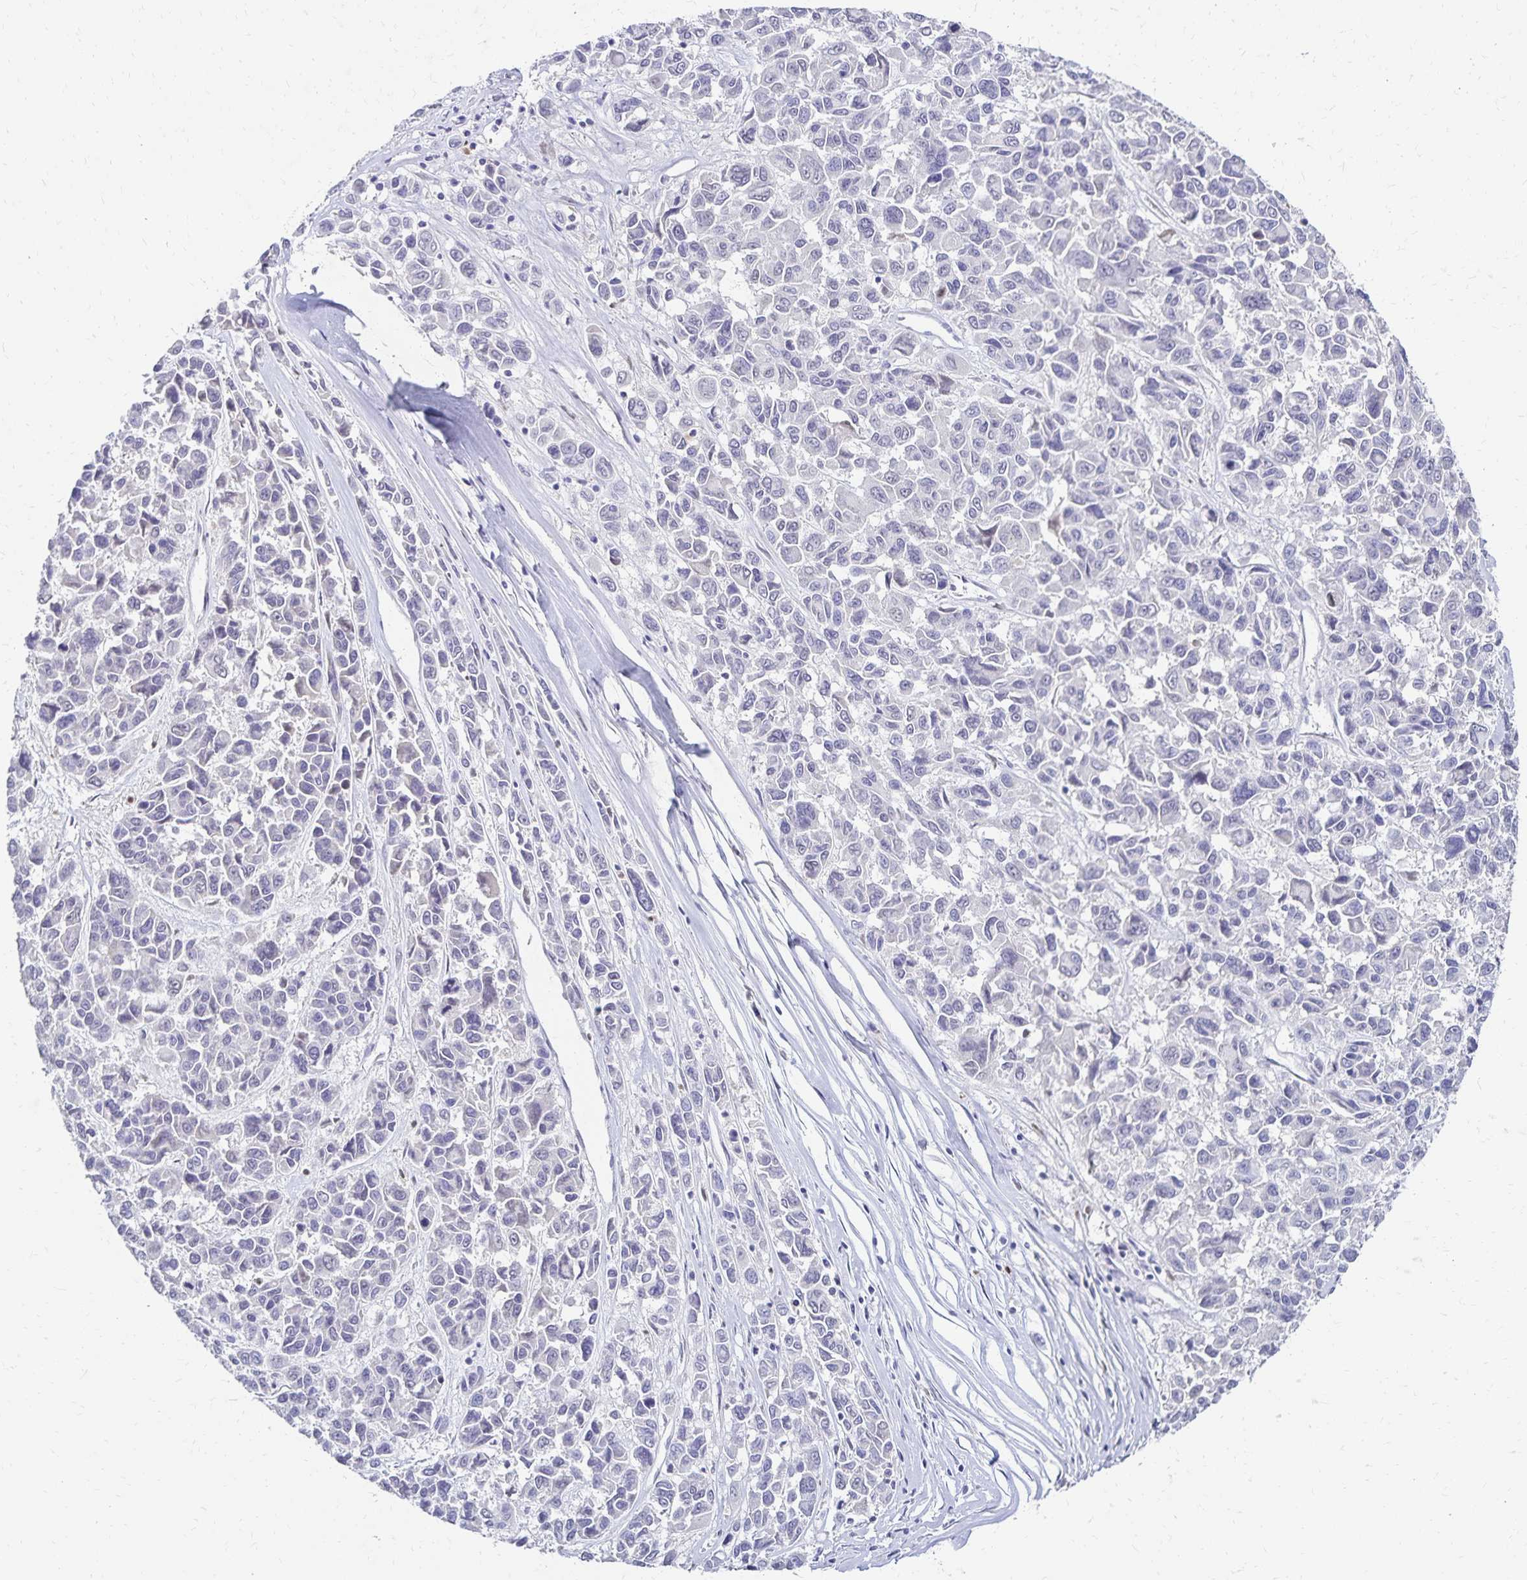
{"staining": {"intensity": "negative", "quantity": "none", "location": "none"}, "tissue": "melanoma", "cell_type": "Tumor cells", "image_type": "cancer", "snomed": [{"axis": "morphology", "description": "Malignant melanoma, NOS"}, {"axis": "topography", "description": "Skin"}], "caption": "IHC micrograph of neoplastic tissue: human melanoma stained with DAB displays no significant protein expression in tumor cells.", "gene": "PAX5", "patient": {"sex": "female", "age": 66}}